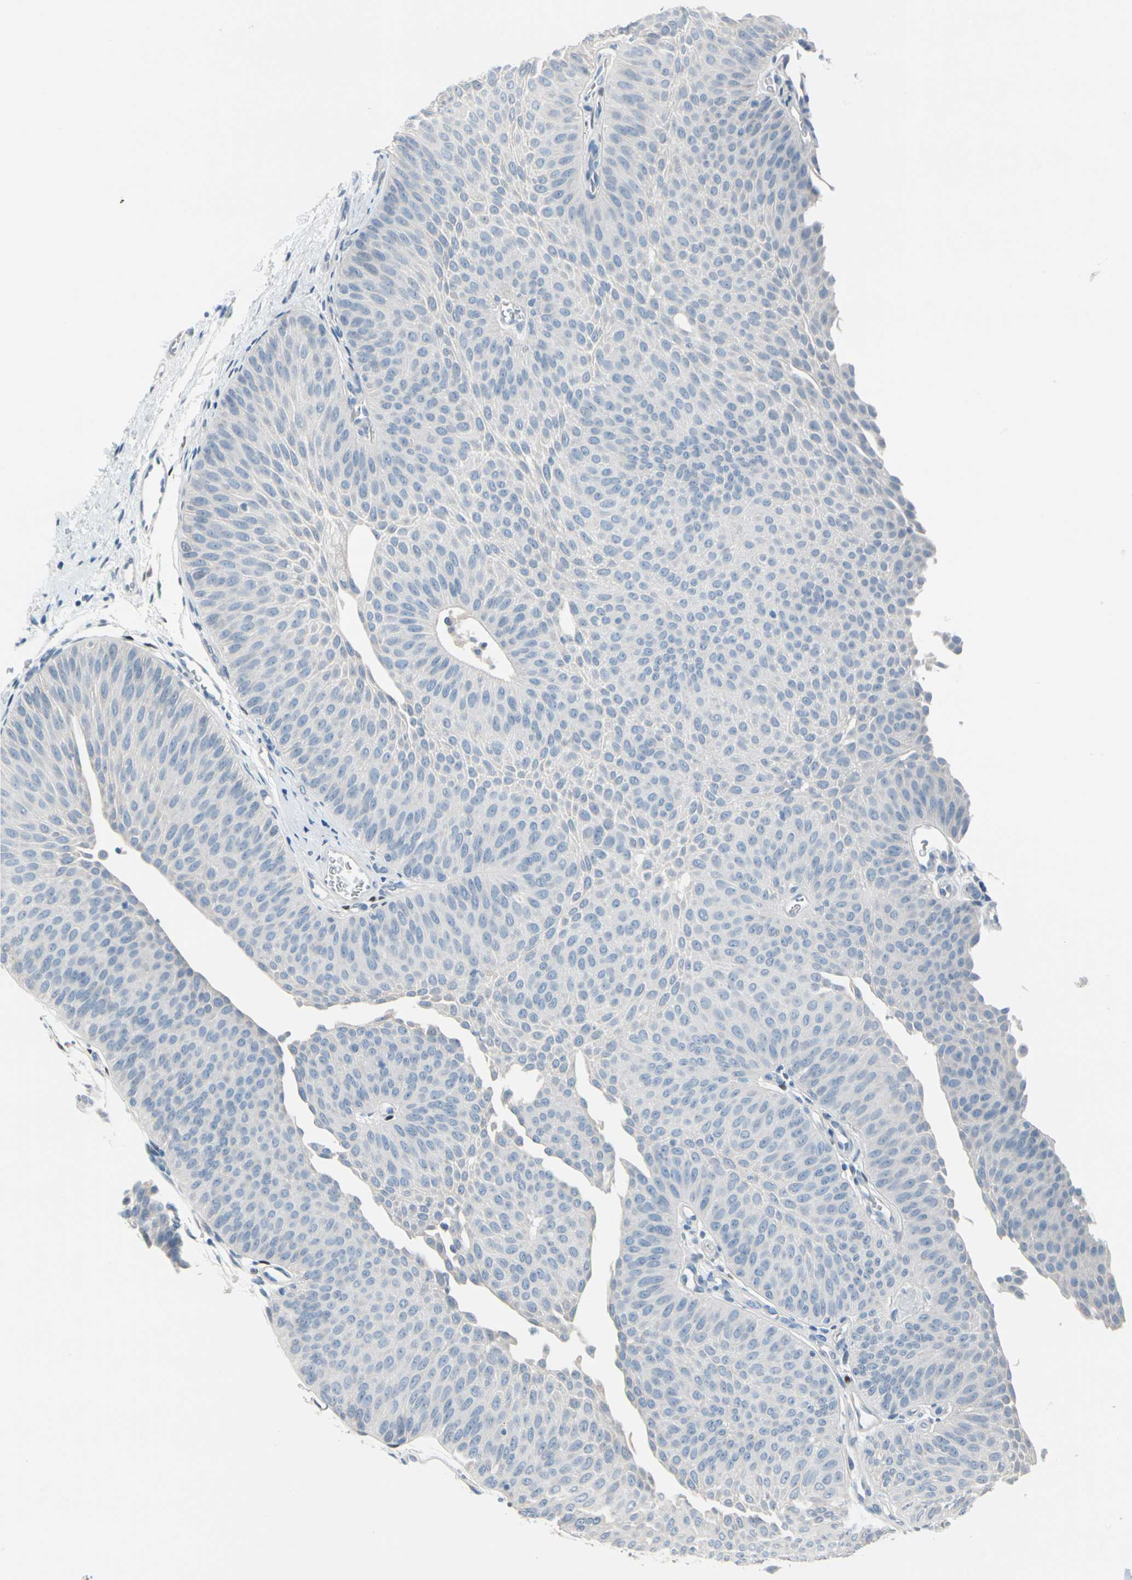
{"staining": {"intensity": "negative", "quantity": "none", "location": "none"}, "tissue": "urothelial cancer", "cell_type": "Tumor cells", "image_type": "cancer", "snomed": [{"axis": "morphology", "description": "Urothelial carcinoma, Low grade"}, {"axis": "topography", "description": "Urinary bladder"}], "caption": "High power microscopy photomicrograph of an IHC histopathology image of urothelial carcinoma (low-grade), revealing no significant staining in tumor cells.", "gene": "PGR", "patient": {"sex": "female", "age": 60}}